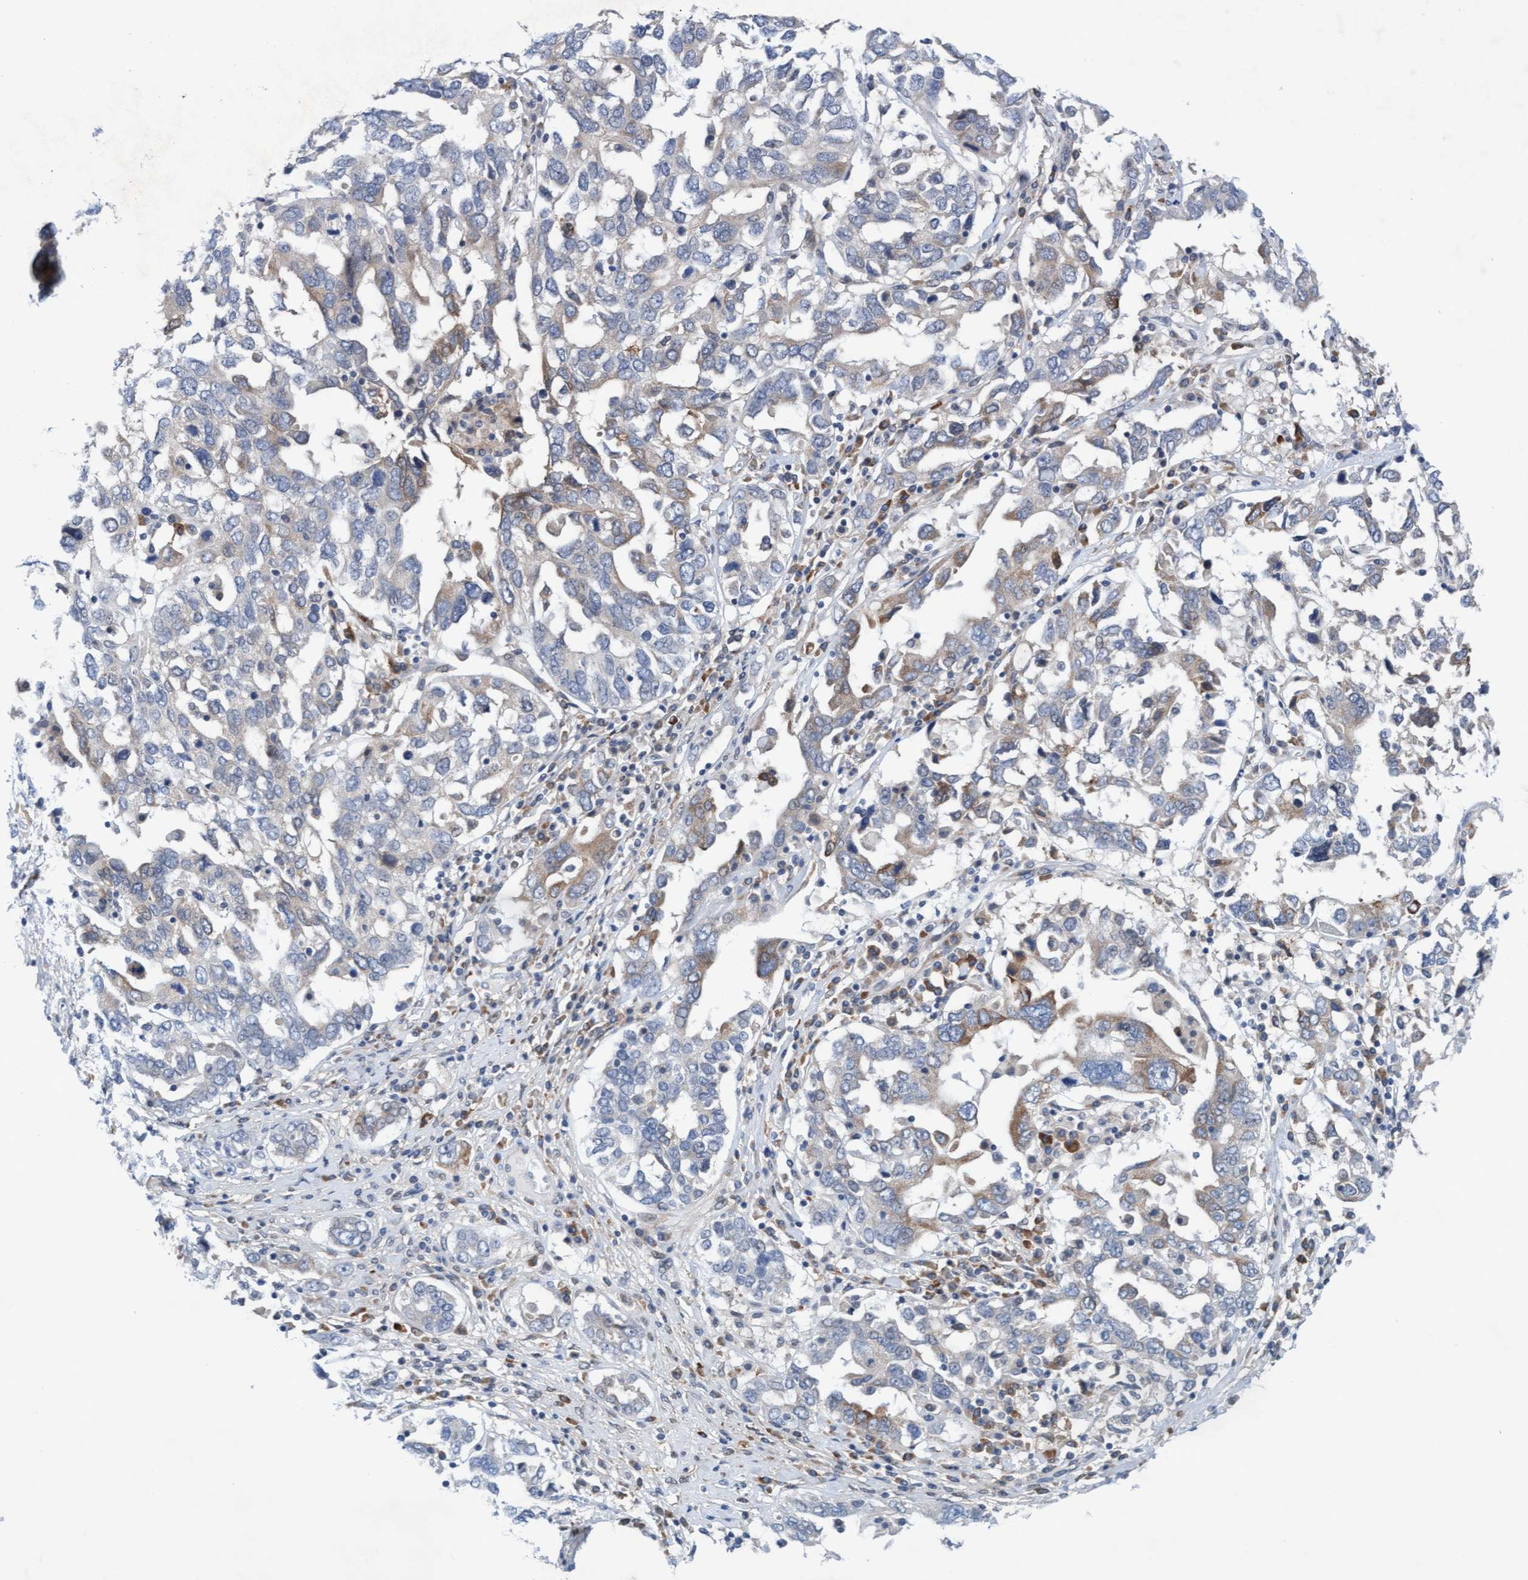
{"staining": {"intensity": "weak", "quantity": "25%-75%", "location": "cytoplasmic/membranous"}, "tissue": "ovarian cancer", "cell_type": "Tumor cells", "image_type": "cancer", "snomed": [{"axis": "morphology", "description": "Carcinoma, endometroid"}, {"axis": "topography", "description": "Ovary"}], "caption": "This photomicrograph exhibits IHC staining of human ovarian endometroid carcinoma, with low weak cytoplasmic/membranous positivity in approximately 25%-75% of tumor cells.", "gene": "PLCD1", "patient": {"sex": "female", "age": 62}}